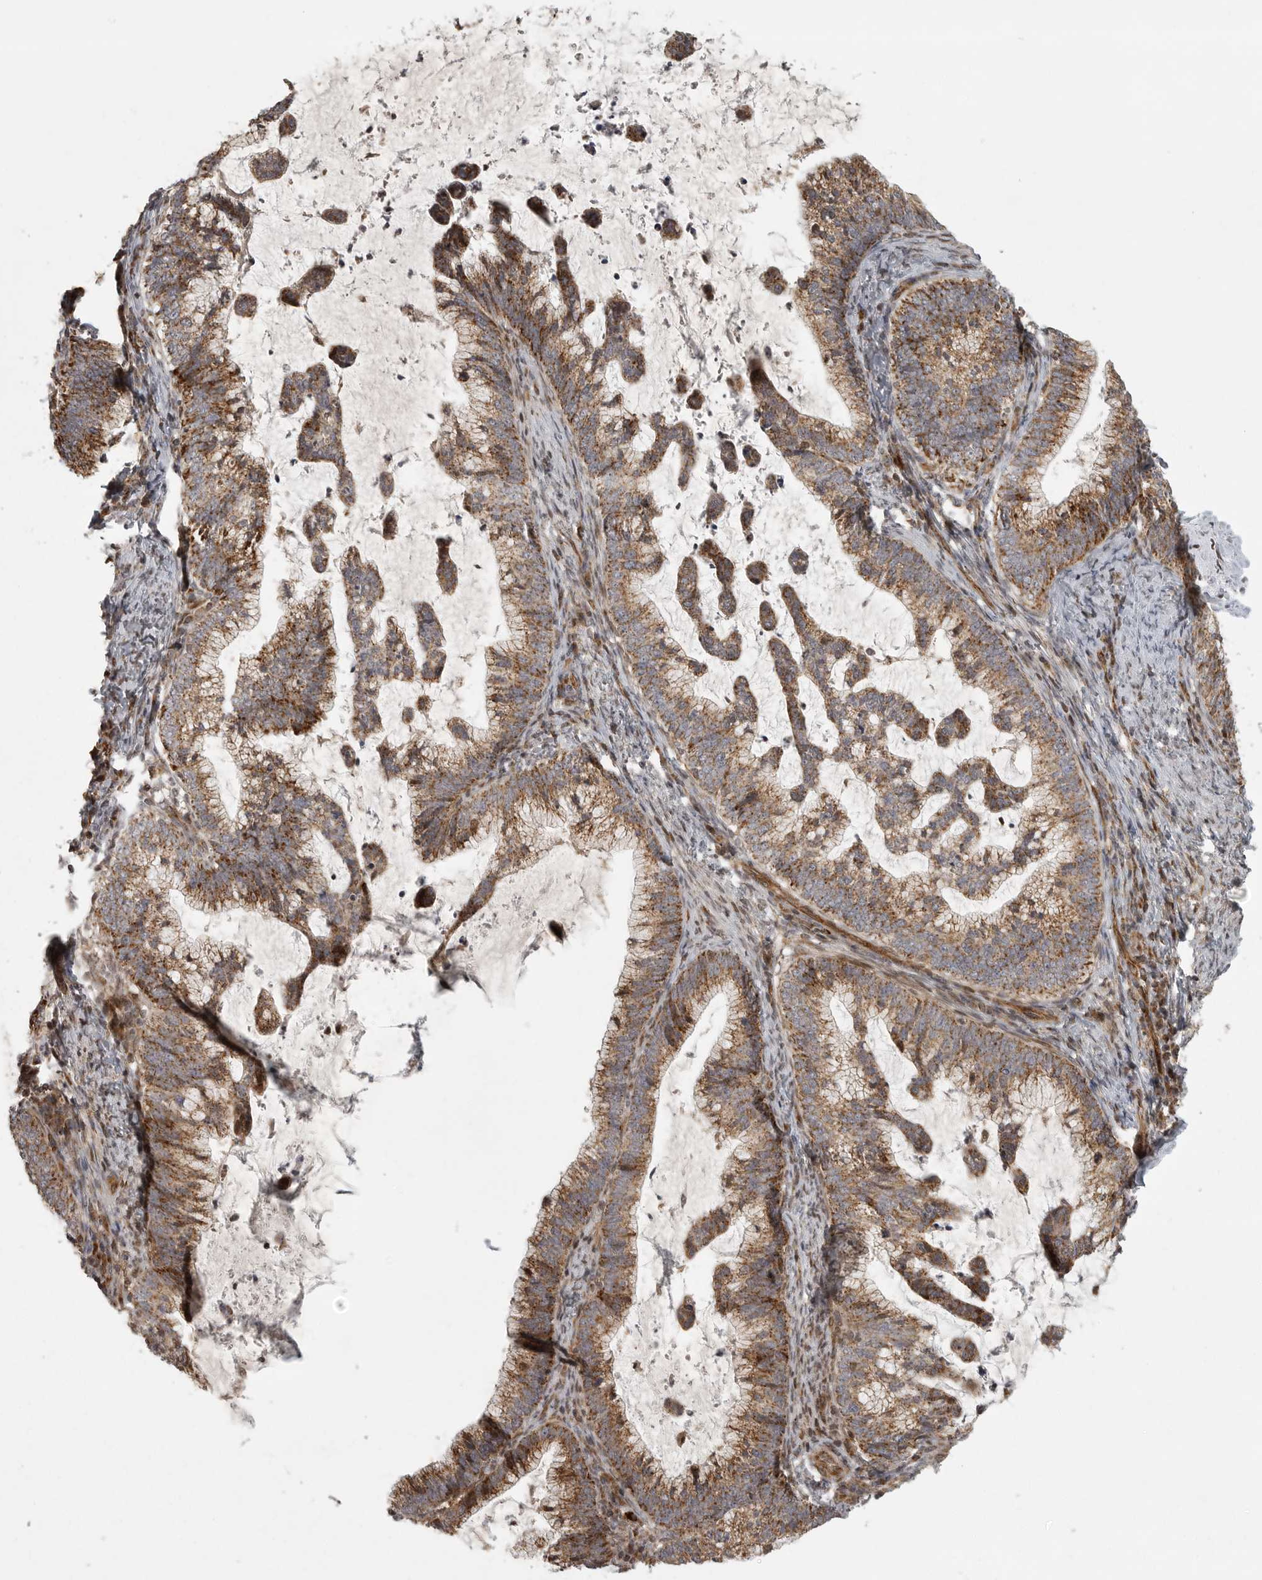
{"staining": {"intensity": "moderate", "quantity": ">75%", "location": "cytoplasmic/membranous"}, "tissue": "cervical cancer", "cell_type": "Tumor cells", "image_type": "cancer", "snomed": [{"axis": "morphology", "description": "Adenocarcinoma, NOS"}, {"axis": "topography", "description": "Cervix"}], "caption": "An IHC image of tumor tissue is shown. Protein staining in brown shows moderate cytoplasmic/membranous positivity in adenocarcinoma (cervical) within tumor cells. (brown staining indicates protein expression, while blue staining denotes nuclei).", "gene": "NARS2", "patient": {"sex": "female", "age": 36}}